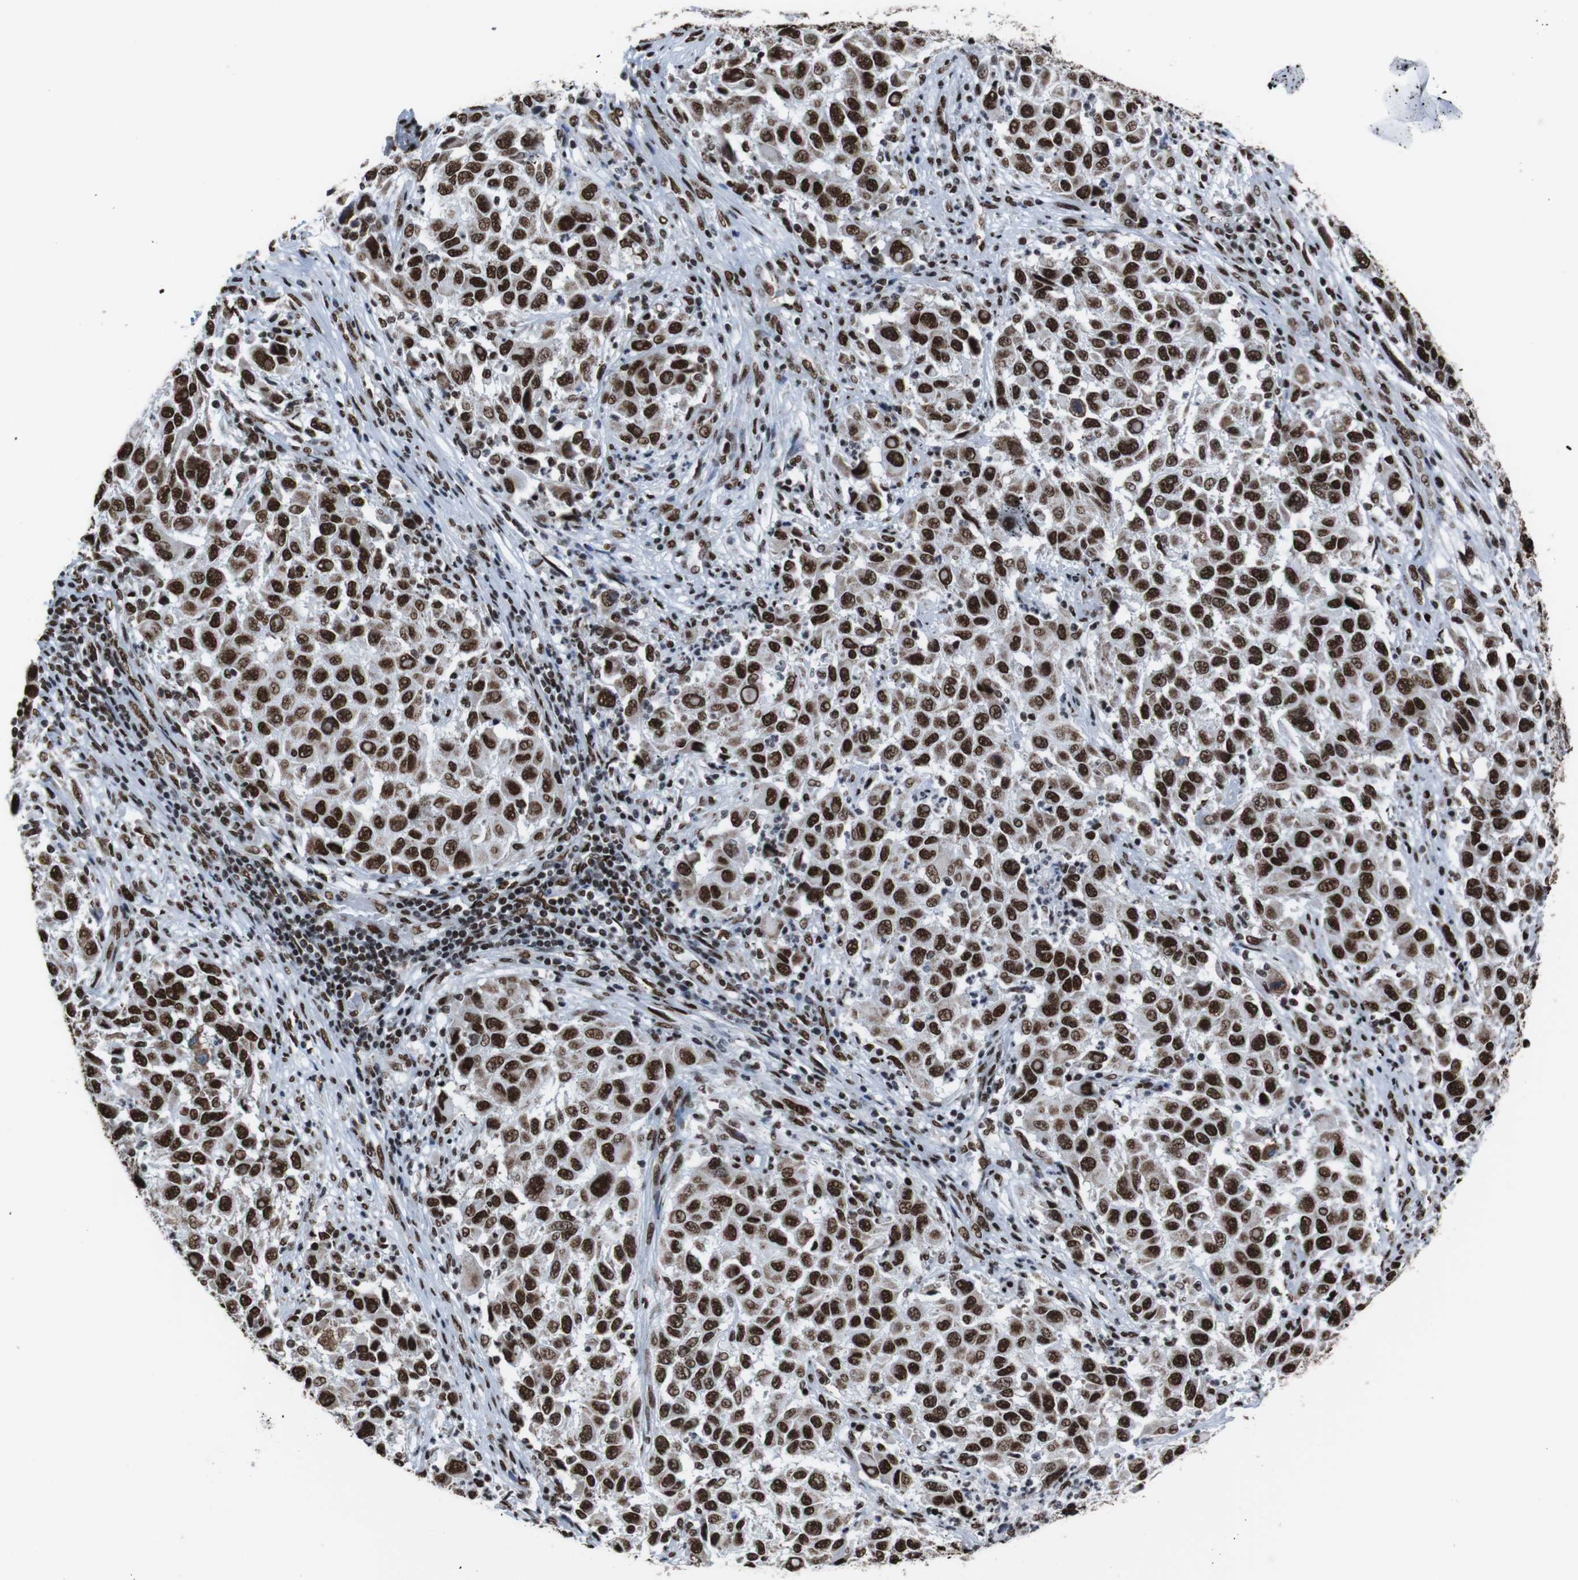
{"staining": {"intensity": "strong", "quantity": ">75%", "location": "nuclear"}, "tissue": "melanoma", "cell_type": "Tumor cells", "image_type": "cancer", "snomed": [{"axis": "morphology", "description": "Malignant melanoma, Metastatic site"}, {"axis": "topography", "description": "Lymph node"}], "caption": "This histopathology image exhibits immunohistochemistry (IHC) staining of human melanoma, with high strong nuclear positivity in about >75% of tumor cells.", "gene": "ROMO1", "patient": {"sex": "male", "age": 61}}